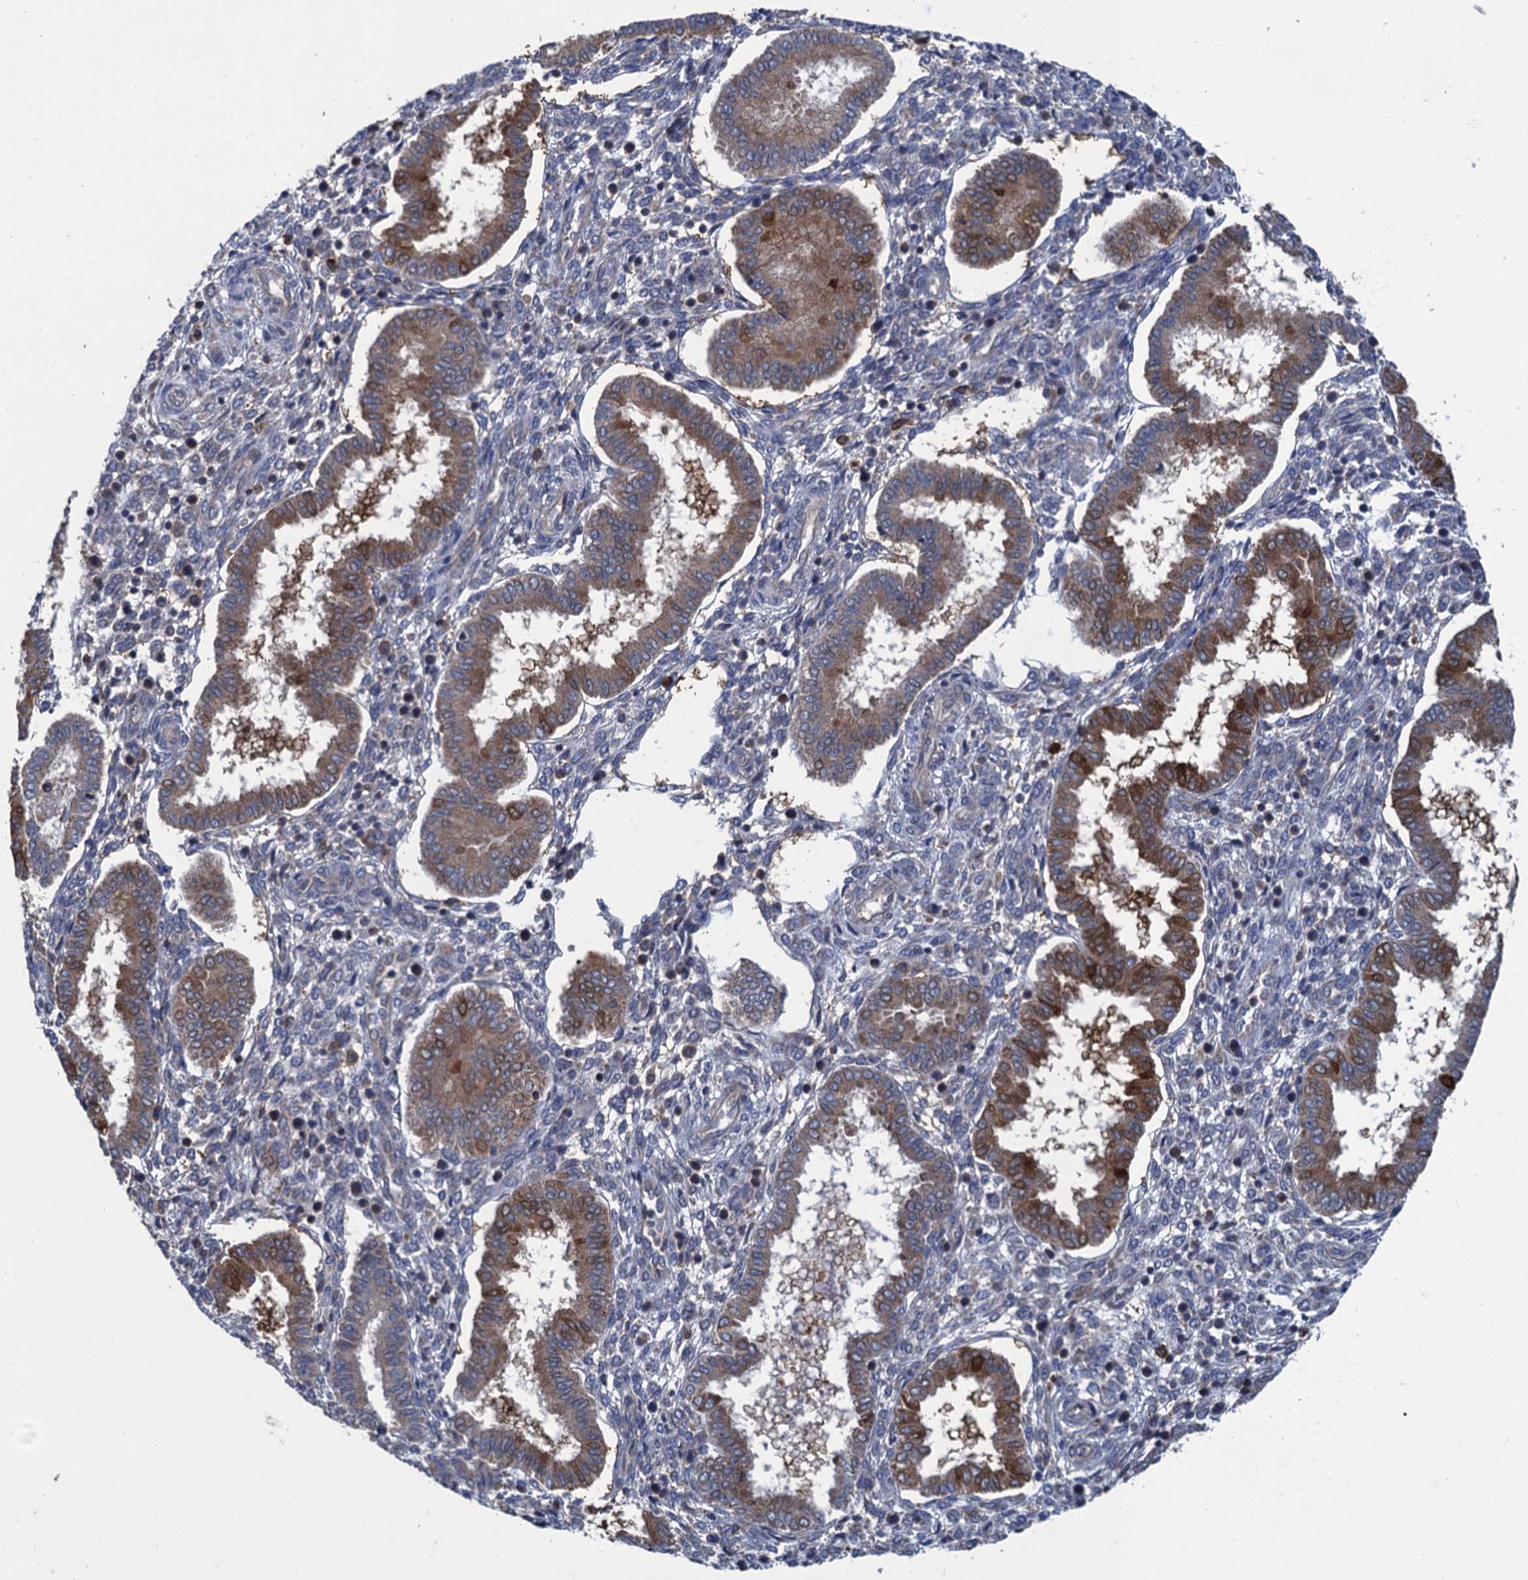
{"staining": {"intensity": "negative", "quantity": "none", "location": "none"}, "tissue": "endometrium", "cell_type": "Cells in endometrial stroma", "image_type": "normal", "snomed": [{"axis": "morphology", "description": "Normal tissue, NOS"}, {"axis": "topography", "description": "Endometrium"}], "caption": "Immunohistochemistry micrograph of normal human endometrium stained for a protein (brown), which demonstrates no staining in cells in endometrial stroma.", "gene": "CNTN5", "patient": {"sex": "female", "age": 24}}